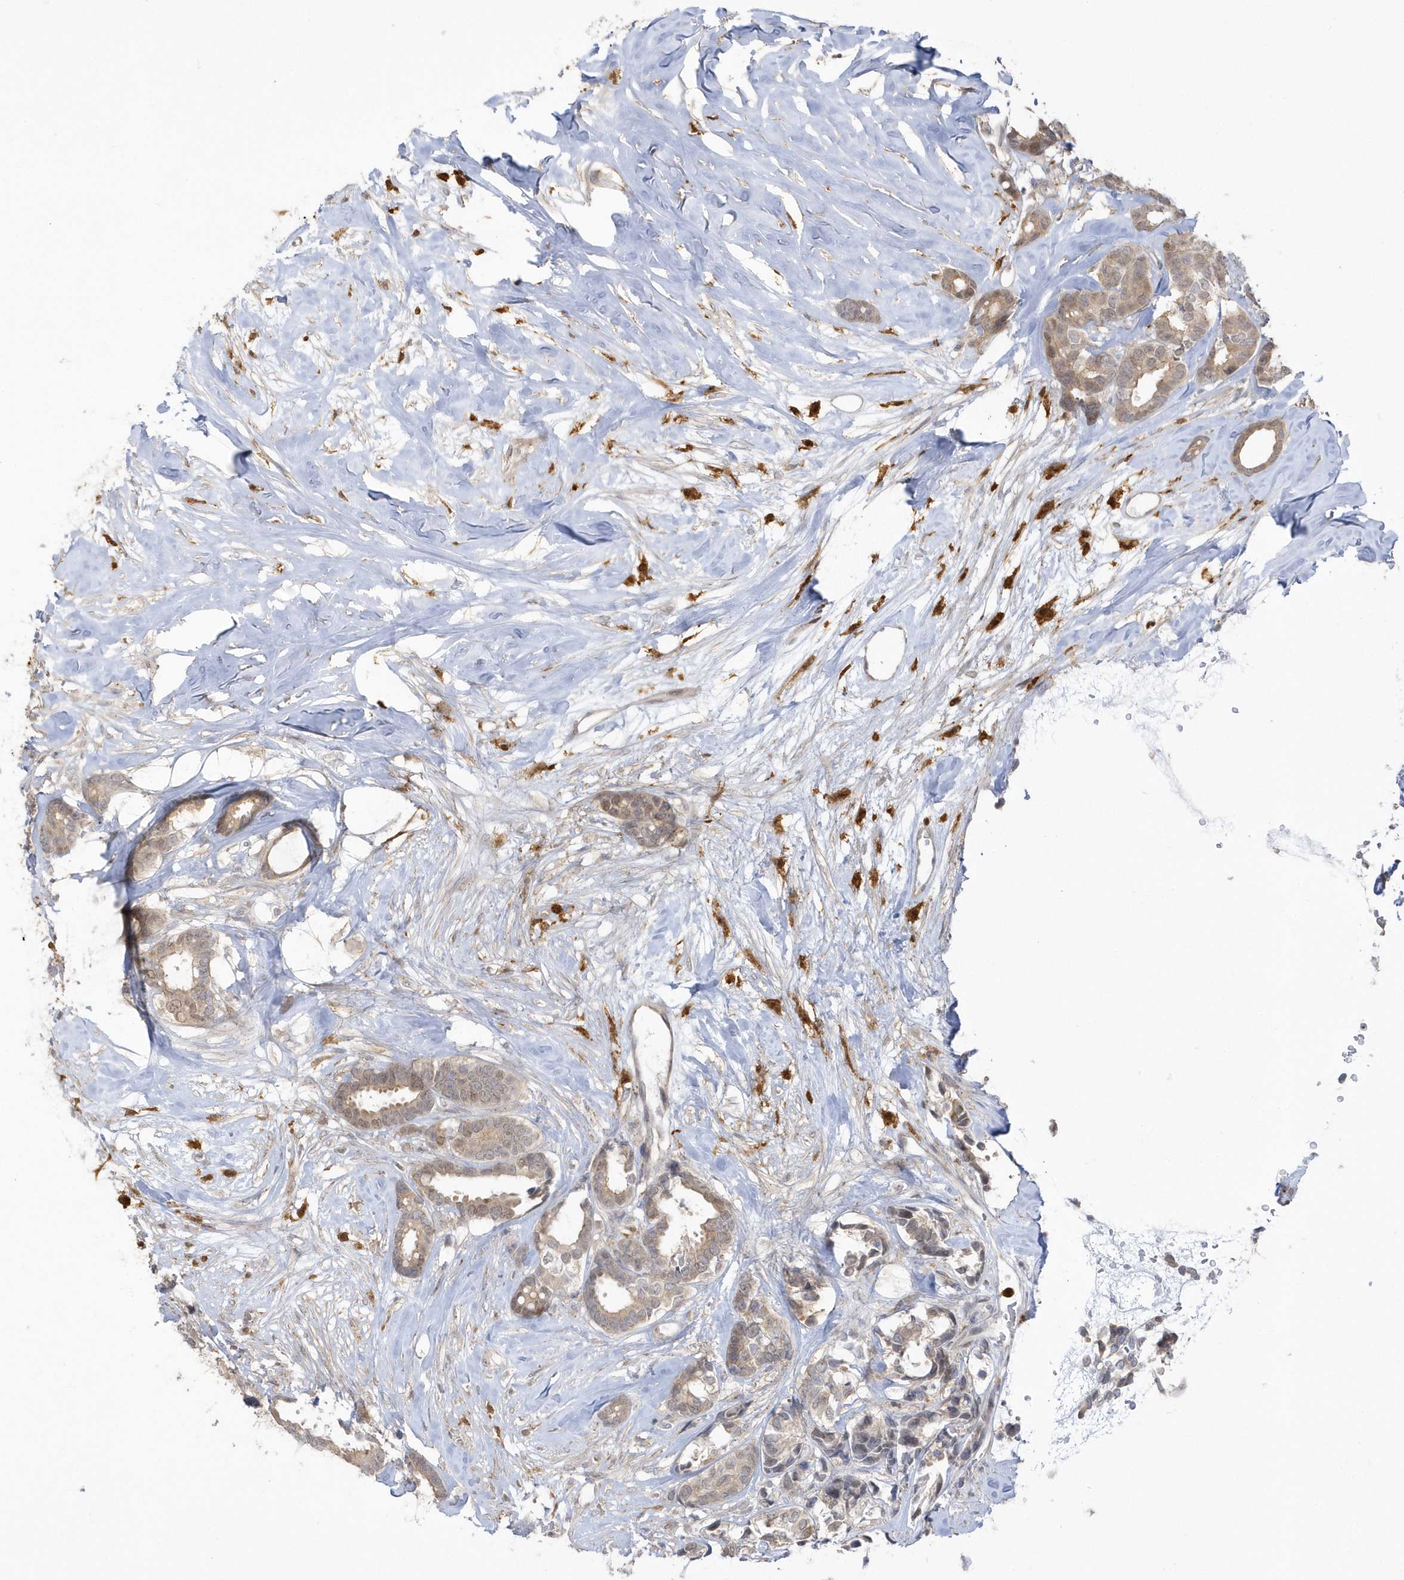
{"staining": {"intensity": "weak", "quantity": ">75%", "location": "cytoplasmic/membranous,nuclear"}, "tissue": "breast cancer", "cell_type": "Tumor cells", "image_type": "cancer", "snomed": [{"axis": "morphology", "description": "Duct carcinoma"}, {"axis": "topography", "description": "Breast"}], "caption": "A histopathology image showing weak cytoplasmic/membranous and nuclear positivity in approximately >75% of tumor cells in breast invasive ductal carcinoma, as visualized by brown immunohistochemical staining.", "gene": "NAF1", "patient": {"sex": "female", "age": 87}}